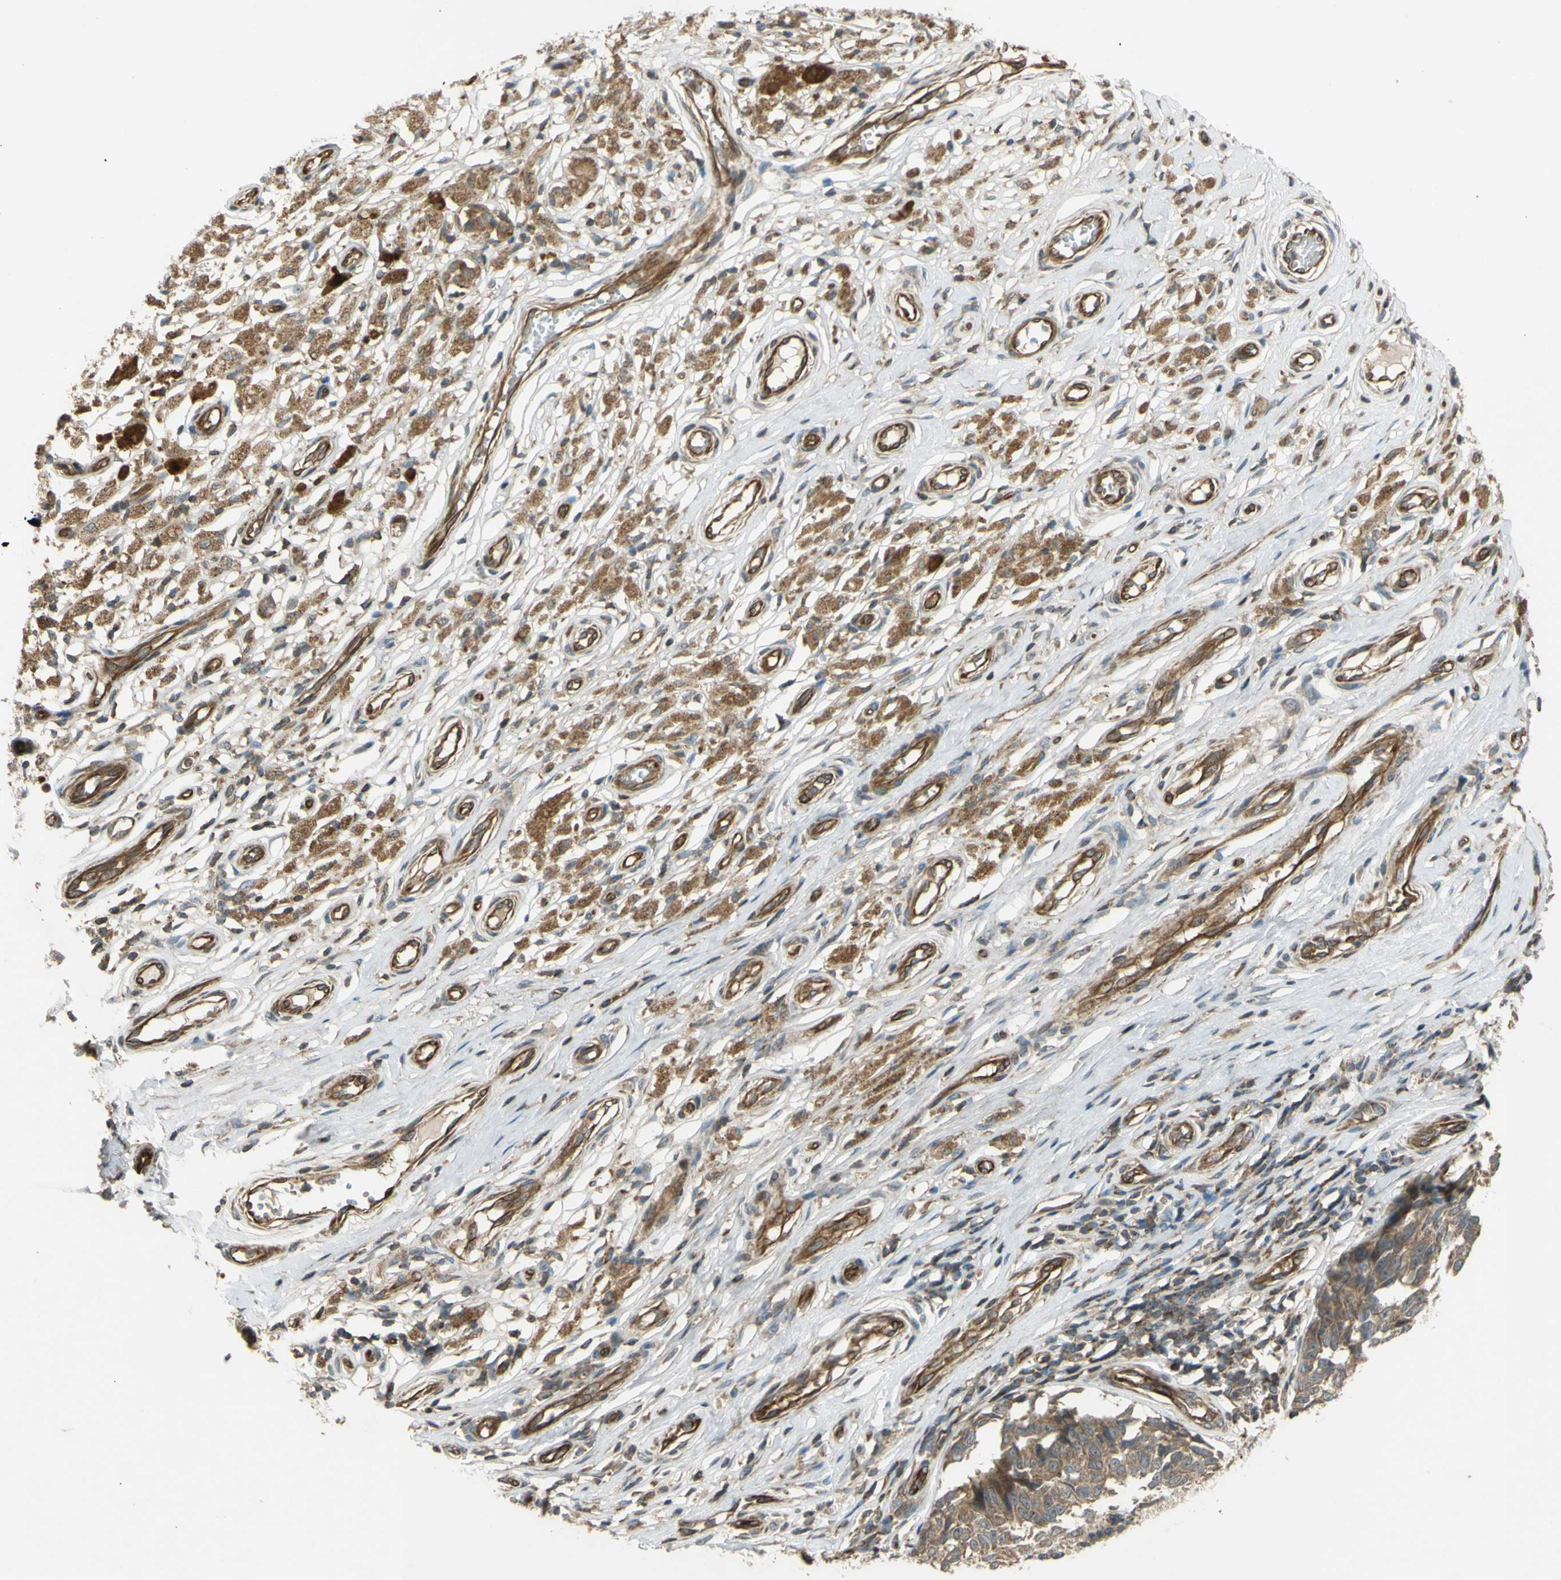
{"staining": {"intensity": "moderate", "quantity": ">75%", "location": "cytoplasmic/membranous"}, "tissue": "melanoma", "cell_type": "Tumor cells", "image_type": "cancer", "snomed": [{"axis": "morphology", "description": "Malignant melanoma, NOS"}, {"axis": "topography", "description": "Skin"}], "caption": "Human malignant melanoma stained with a protein marker reveals moderate staining in tumor cells.", "gene": "FLII", "patient": {"sex": "female", "age": 64}}